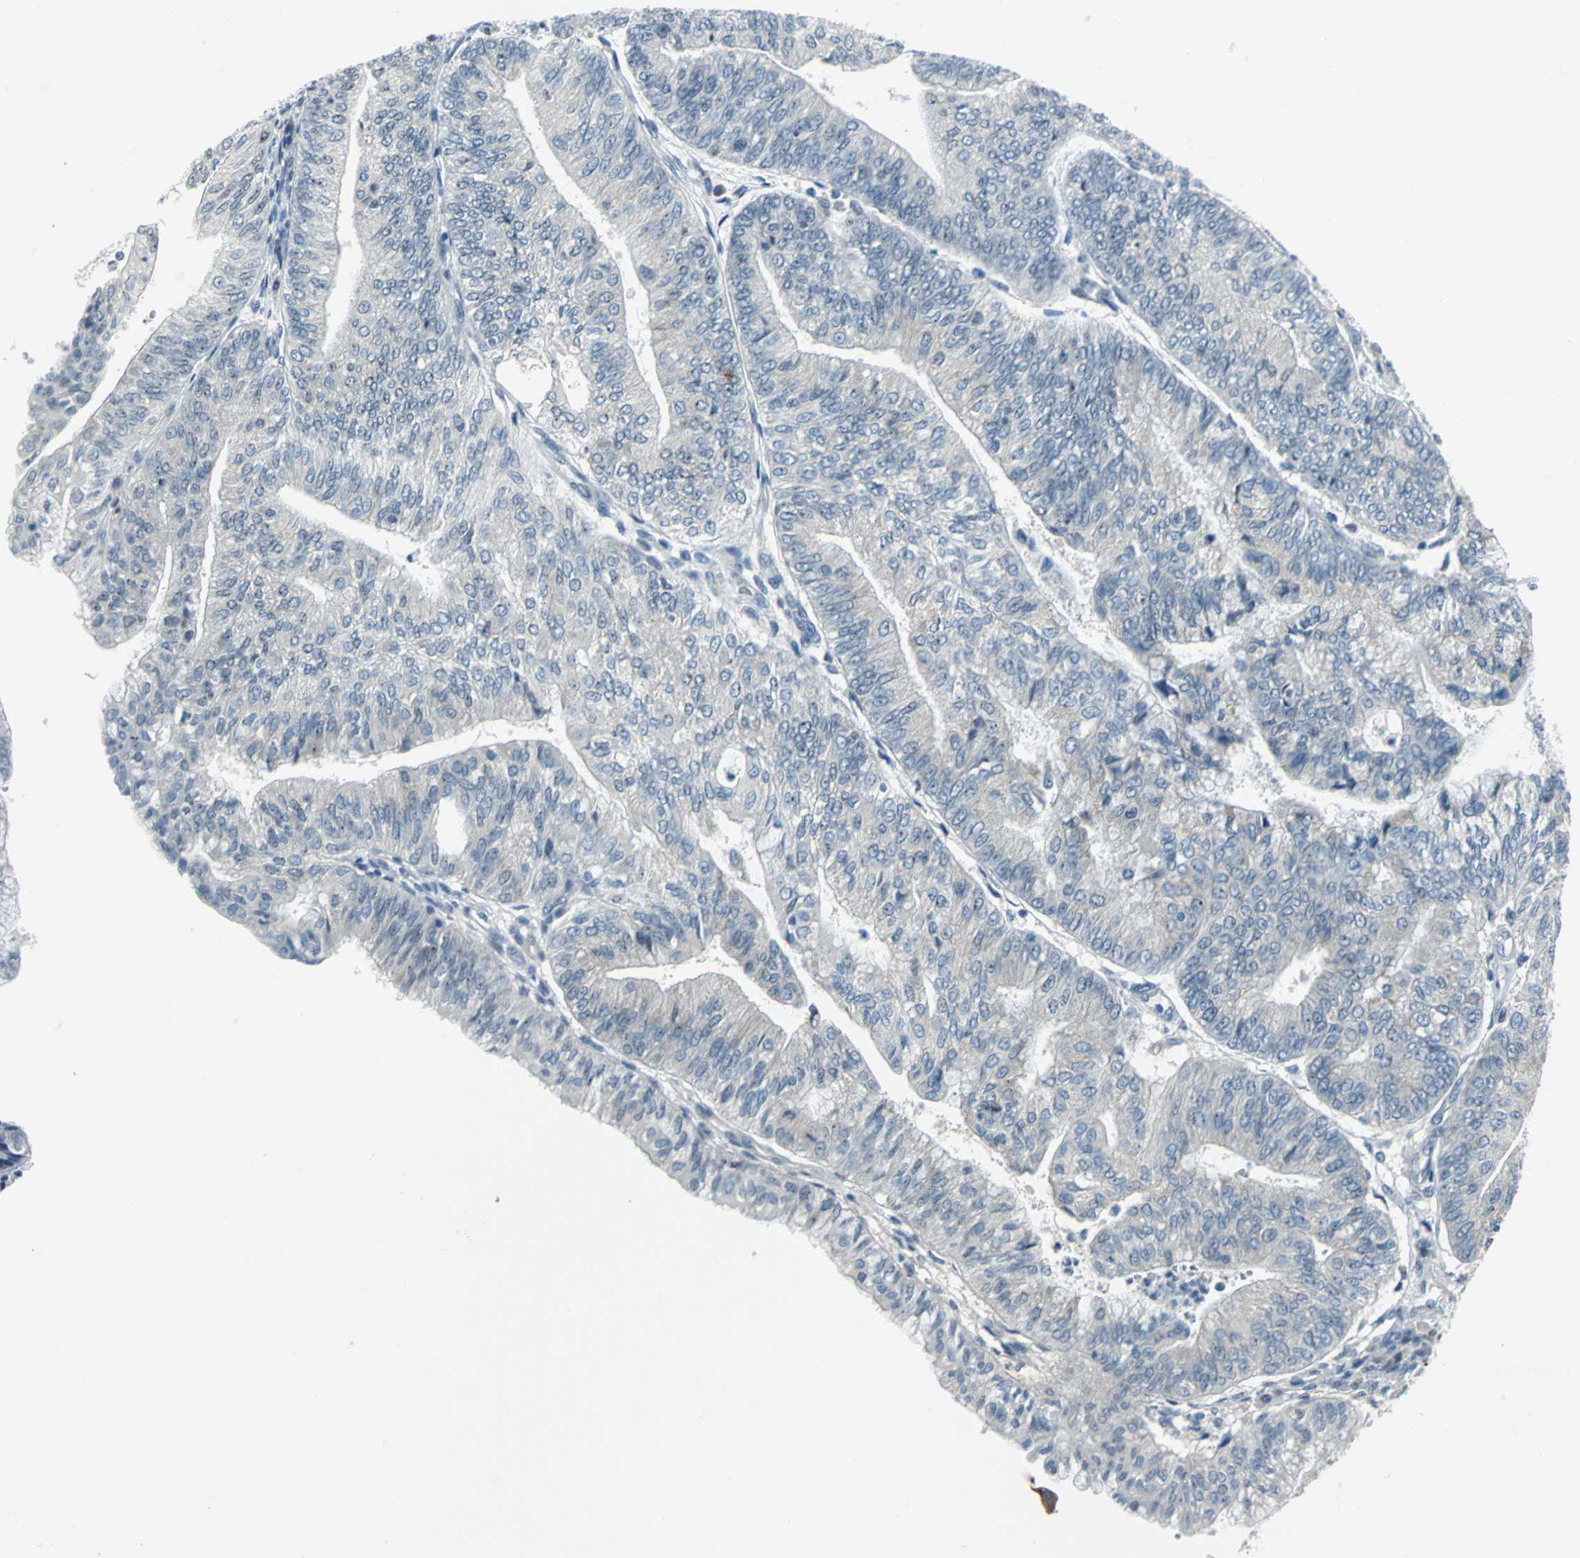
{"staining": {"intensity": "moderate", "quantity": "<25%", "location": "nuclear"}, "tissue": "endometrial cancer", "cell_type": "Tumor cells", "image_type": "cancer", "snomed": [{"axis": "morphology", "description": "Adenocarcinoma, NOS"}, {"axis": "topography", "description": "Endometrium"}], "caption": "A photomicrograph of endometrial adenocarcinoma stained for a protein exhibits moderate nuclear brown staining in tumor cells. (brown staining indicates protein expression, while blue staining denotes nuclei).", "gene": "MYBBP1A", "patient": {"sex": "female", "age": 59}}